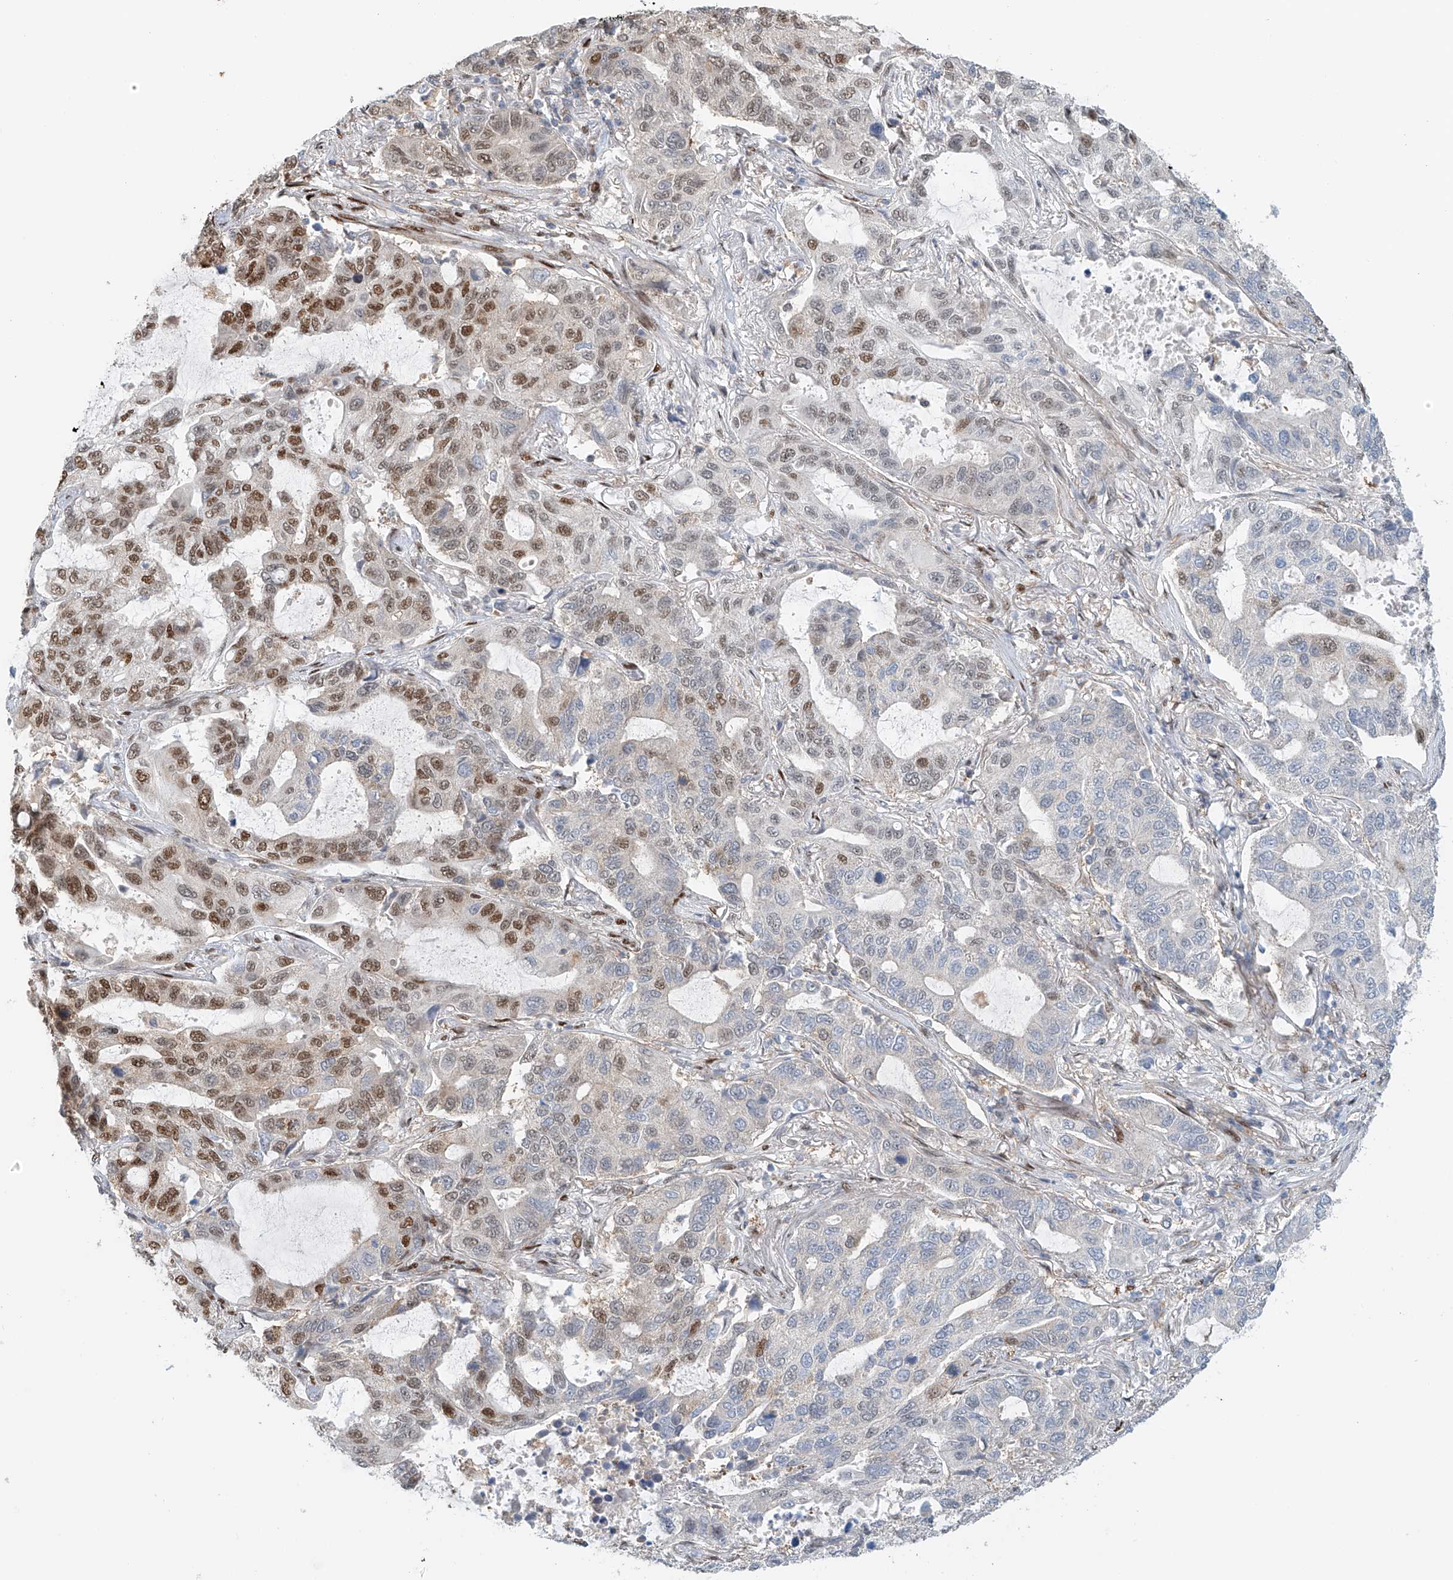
{"staining": {"intensity": "moderate", "quantity": "<25%", "location": "nuclear"}, "tissue": "lung cancer", "cell_type": "Tumor cells", "image_type": "cancer", "snomed": [{"axis": "morphology", "description": "Adenocarcinoma, NOS"}, {"axis": "topography", "description": "Lung"}], "caption": "Immunohistochemistry (IHC) (DAB) staining of lung cancer reveals moderate nuclear protein expression in approximately <25% of tumor cells.", "gene": "ZNF514", "patient": {"sex": "male", "age": 64}}